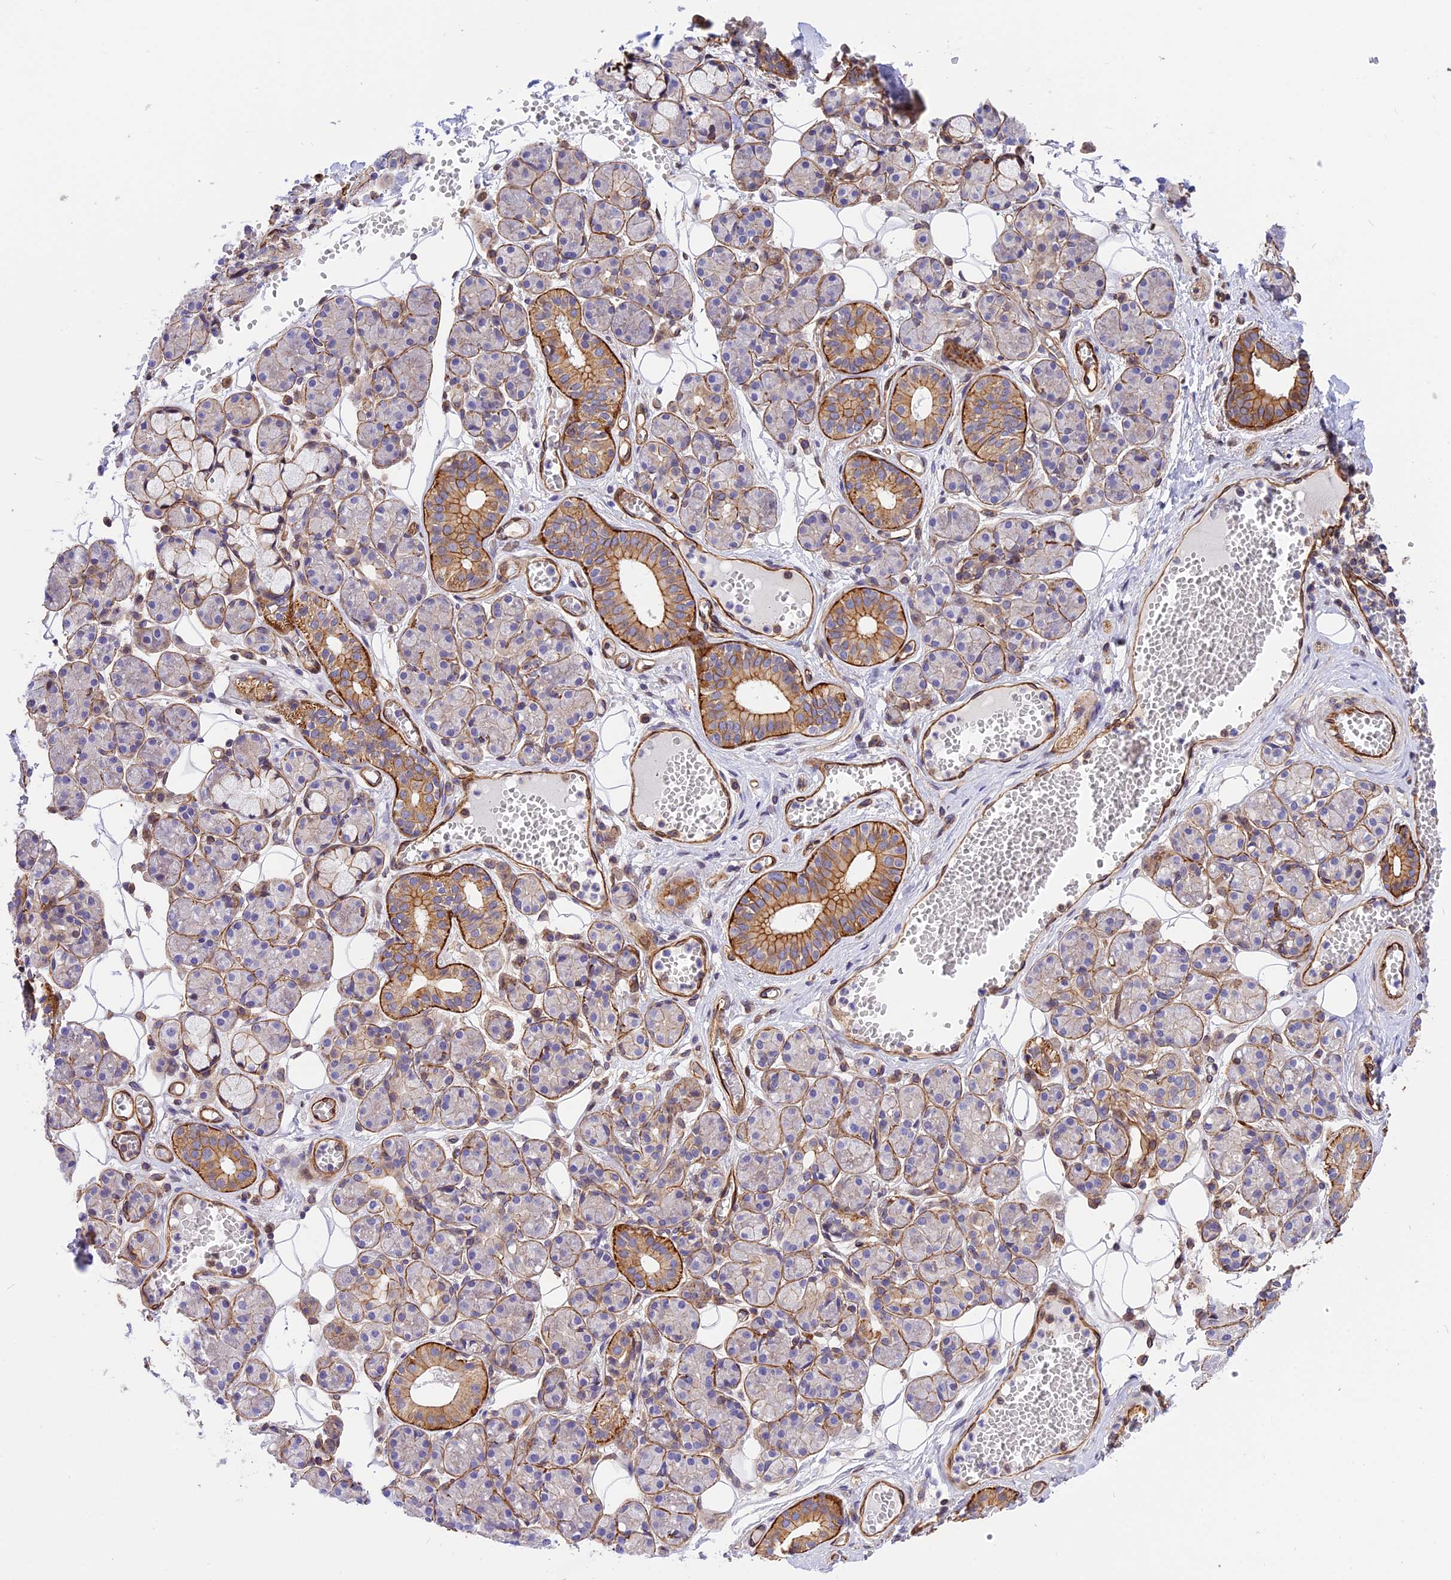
{"staining": {"intensity": "moderate", "quantity": "25%-75%", "location": "cytoplasmic/membranous"}, "tissue": "salivary gland", "cell_type": "Glandular cells", "image_type": "normal", "snomed": [{"axis": "morphology", "description": "Normal tissue, NOS"}, {"axis": "topography", "description": "Salivary gland"}], "caption": "Brown immunohistochemical staining in normal salivary gland reveals moderate cytoplasmic/membranous positivity in approximately 25%-75% of glandular cells.", "gene": "R3HDM4", "patient": {"sex": "male", "age": 63}}